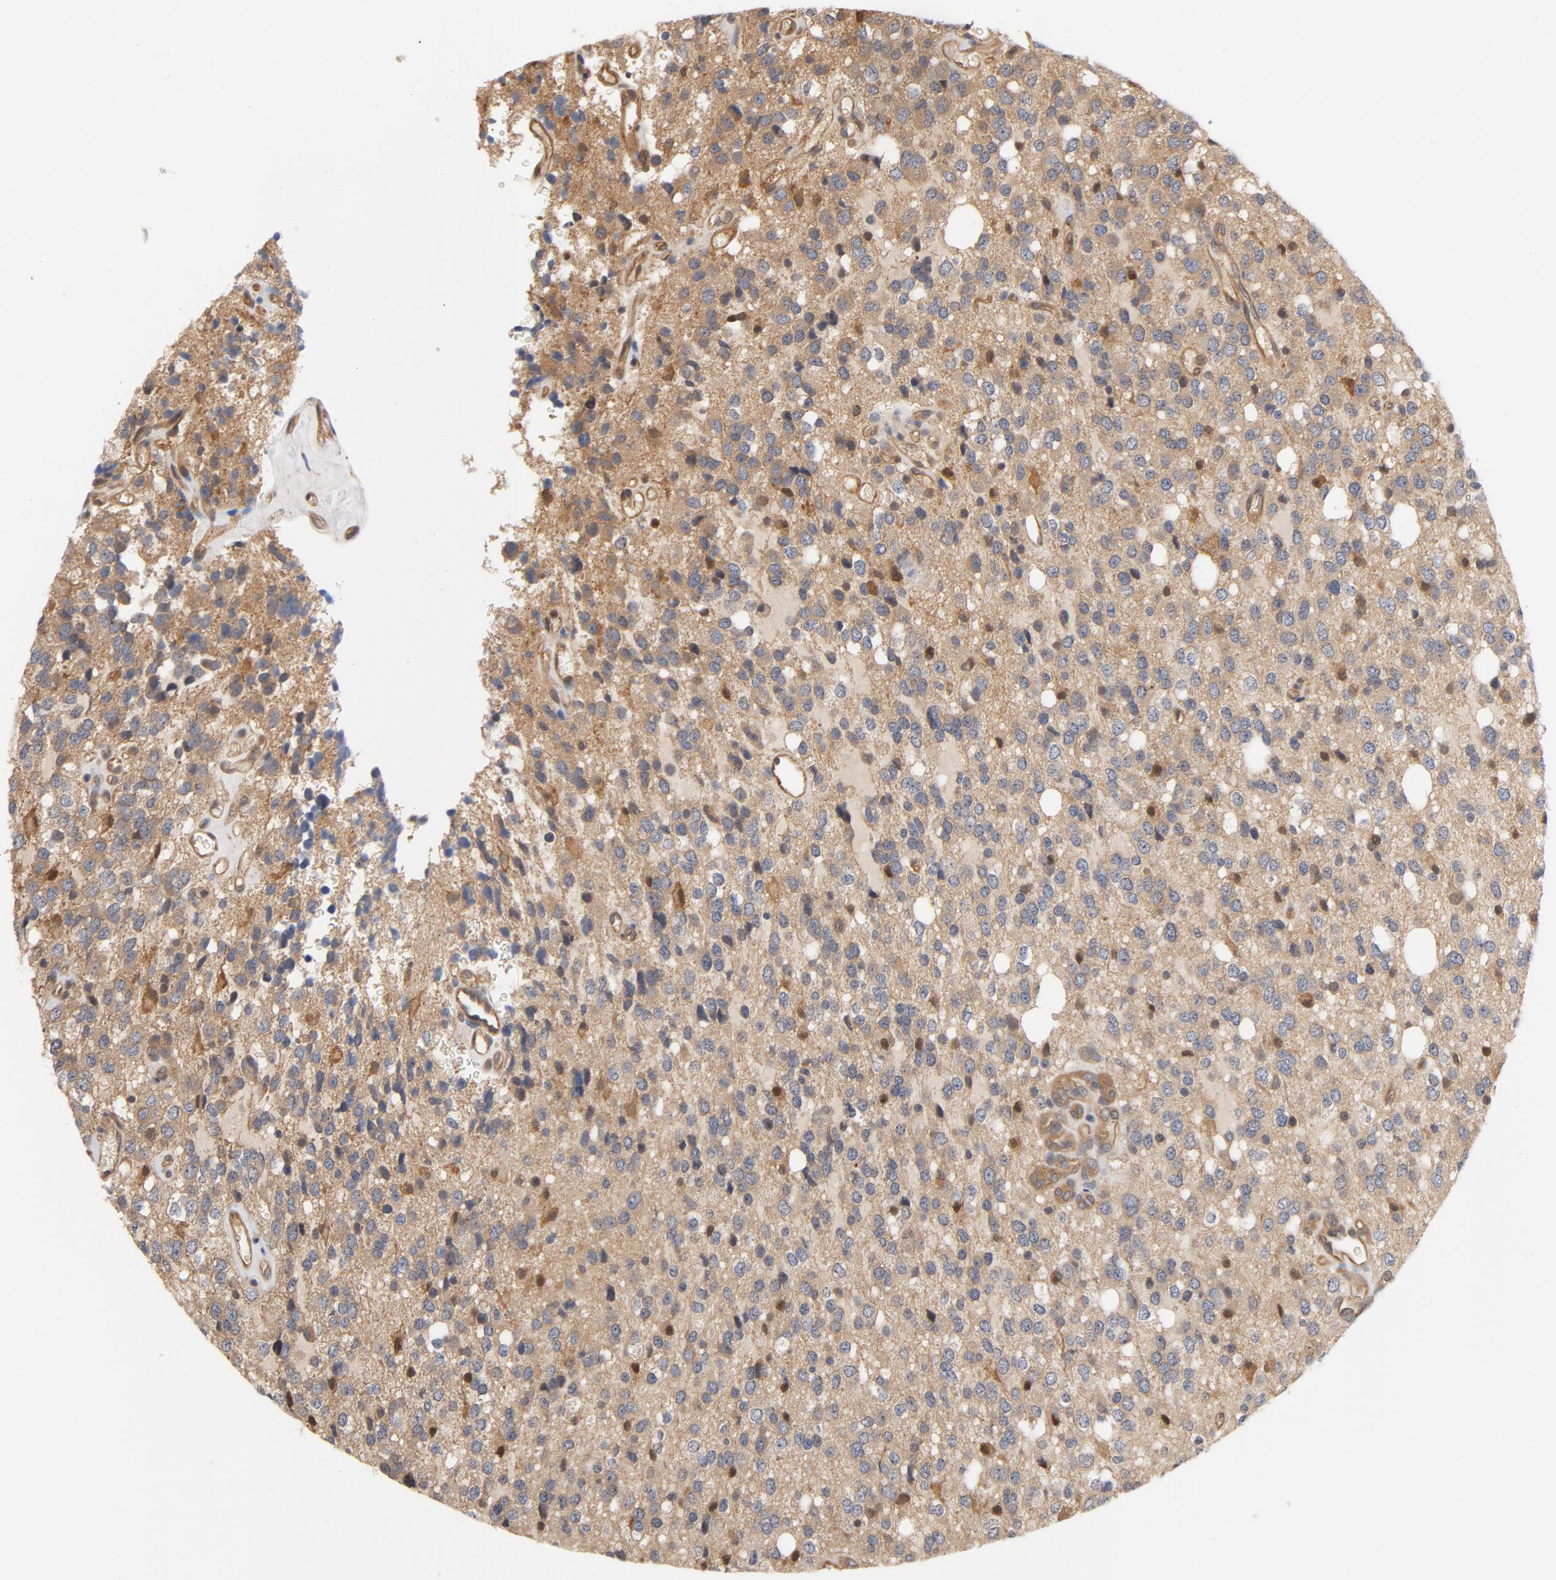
{"staining": {"intensity": "negative", "quantity": "none", "location": "none"}, "tissue": "glioma", "cell_type": "Tumor cells", "image_type": "cancer", "snomed": [{"axis": "morphology", "description": "Glioma, malignant, High grade"}, {"axis": "topography", "description": "Brain"}], "caption": "High power microscopy micrograph of an IHC photomicrograph of malignant high-grade glioma, revealing no significant positivity in tumor cells.", "gene": "PITPNM2", "patient": {"sex": "male", "age": 47}}